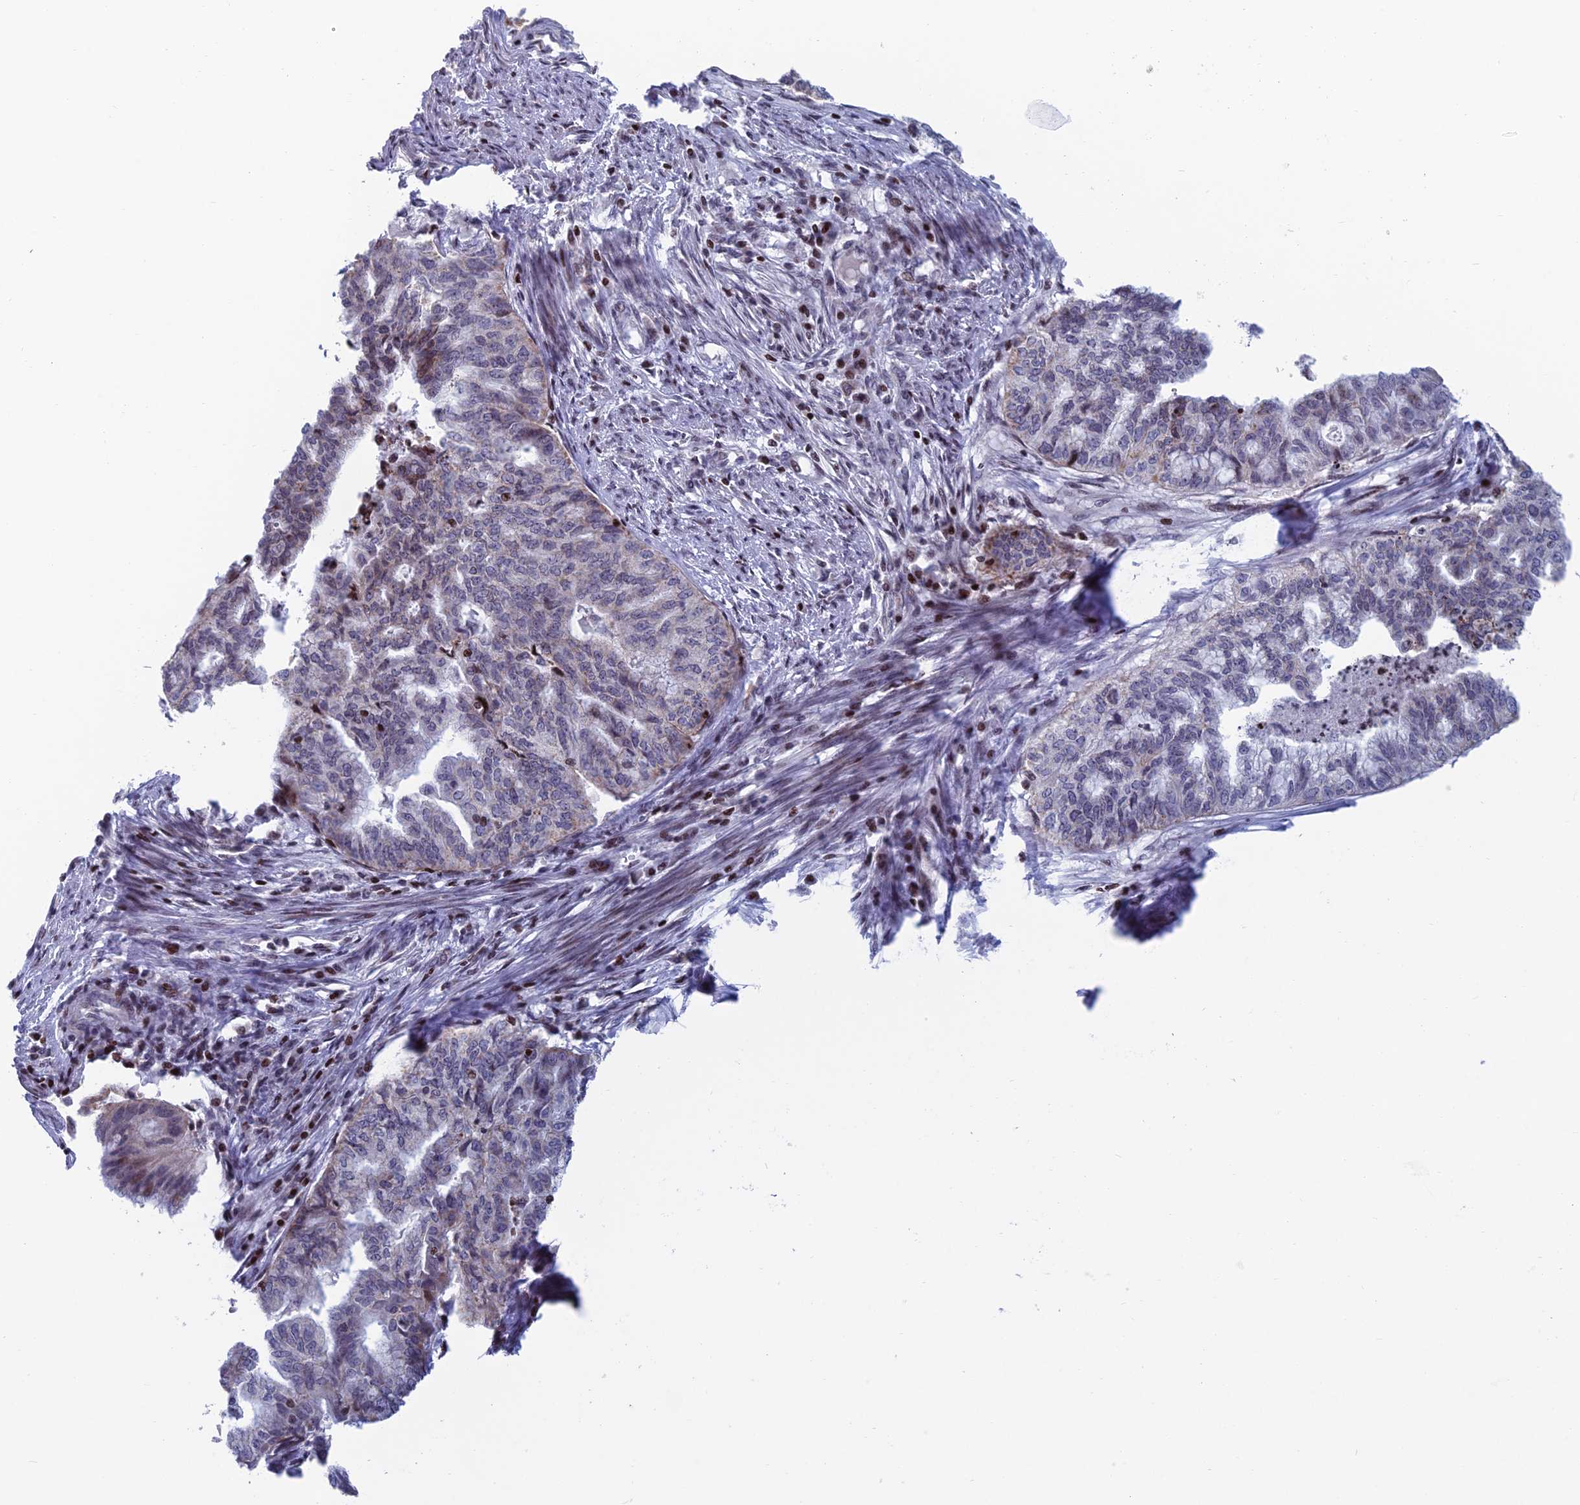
{"staining": {"intensity": "moderate", "quantity": "<25%", "location": "nuclear"}, "tissue": "endometrial cancer", "cell_type": "Tumor cells", "image_type": "cancer", "snomed": [{"axis": "morphology", "description": "Adenocarcinoma, NOS"}, {"axis": "topography", "description": "Endometrium"}], "caption": "Endometrial cancer (adenocarcinoma) stained with DAB immunohistochemistry demonstrates low levels of moderate nuclear staining in about <25% of tumor cells.", "gene": "AFF3", "patient": {"sex": "female", "age": 79}}